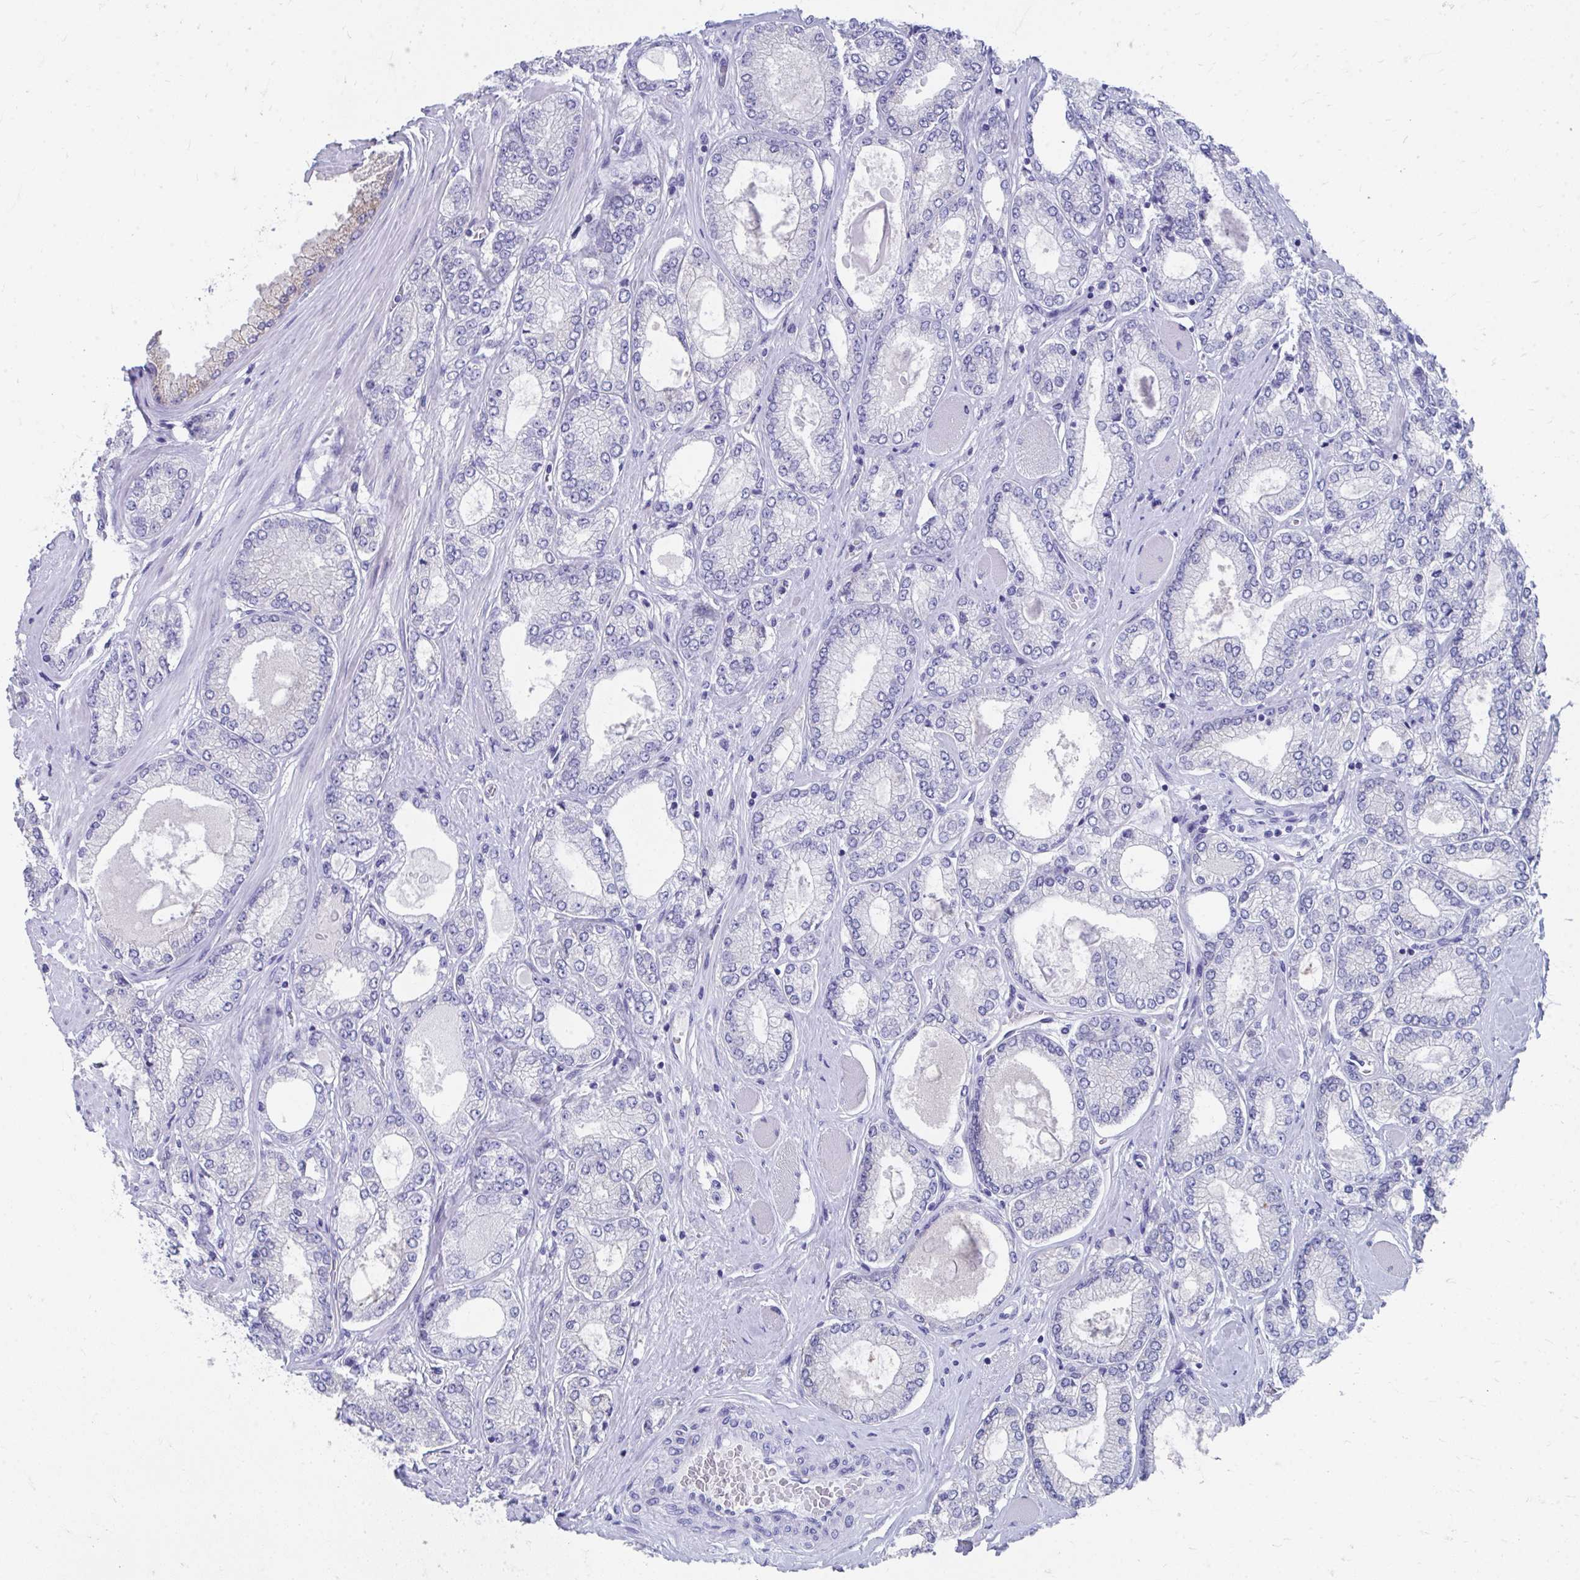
{"staining": {"intensity": "negative", "quantity": "none", "location": "none"}, "tissue": "prostate cancer", "cell_type": "Tumor cells", "image_type": "cancer", "snomed": [{"axis": "morphology", "description": "Adenocarcinoma, High grade"}, {"axis": "topography", "description": "Prostate"}], "caption": "Prostate cancer (high-grade adenocarcinoma) was stained to show a protein in brown. There is no significant expression in tumor cells.", "gene": "HGD", "patient": {"sex": "male", "age": 68}}